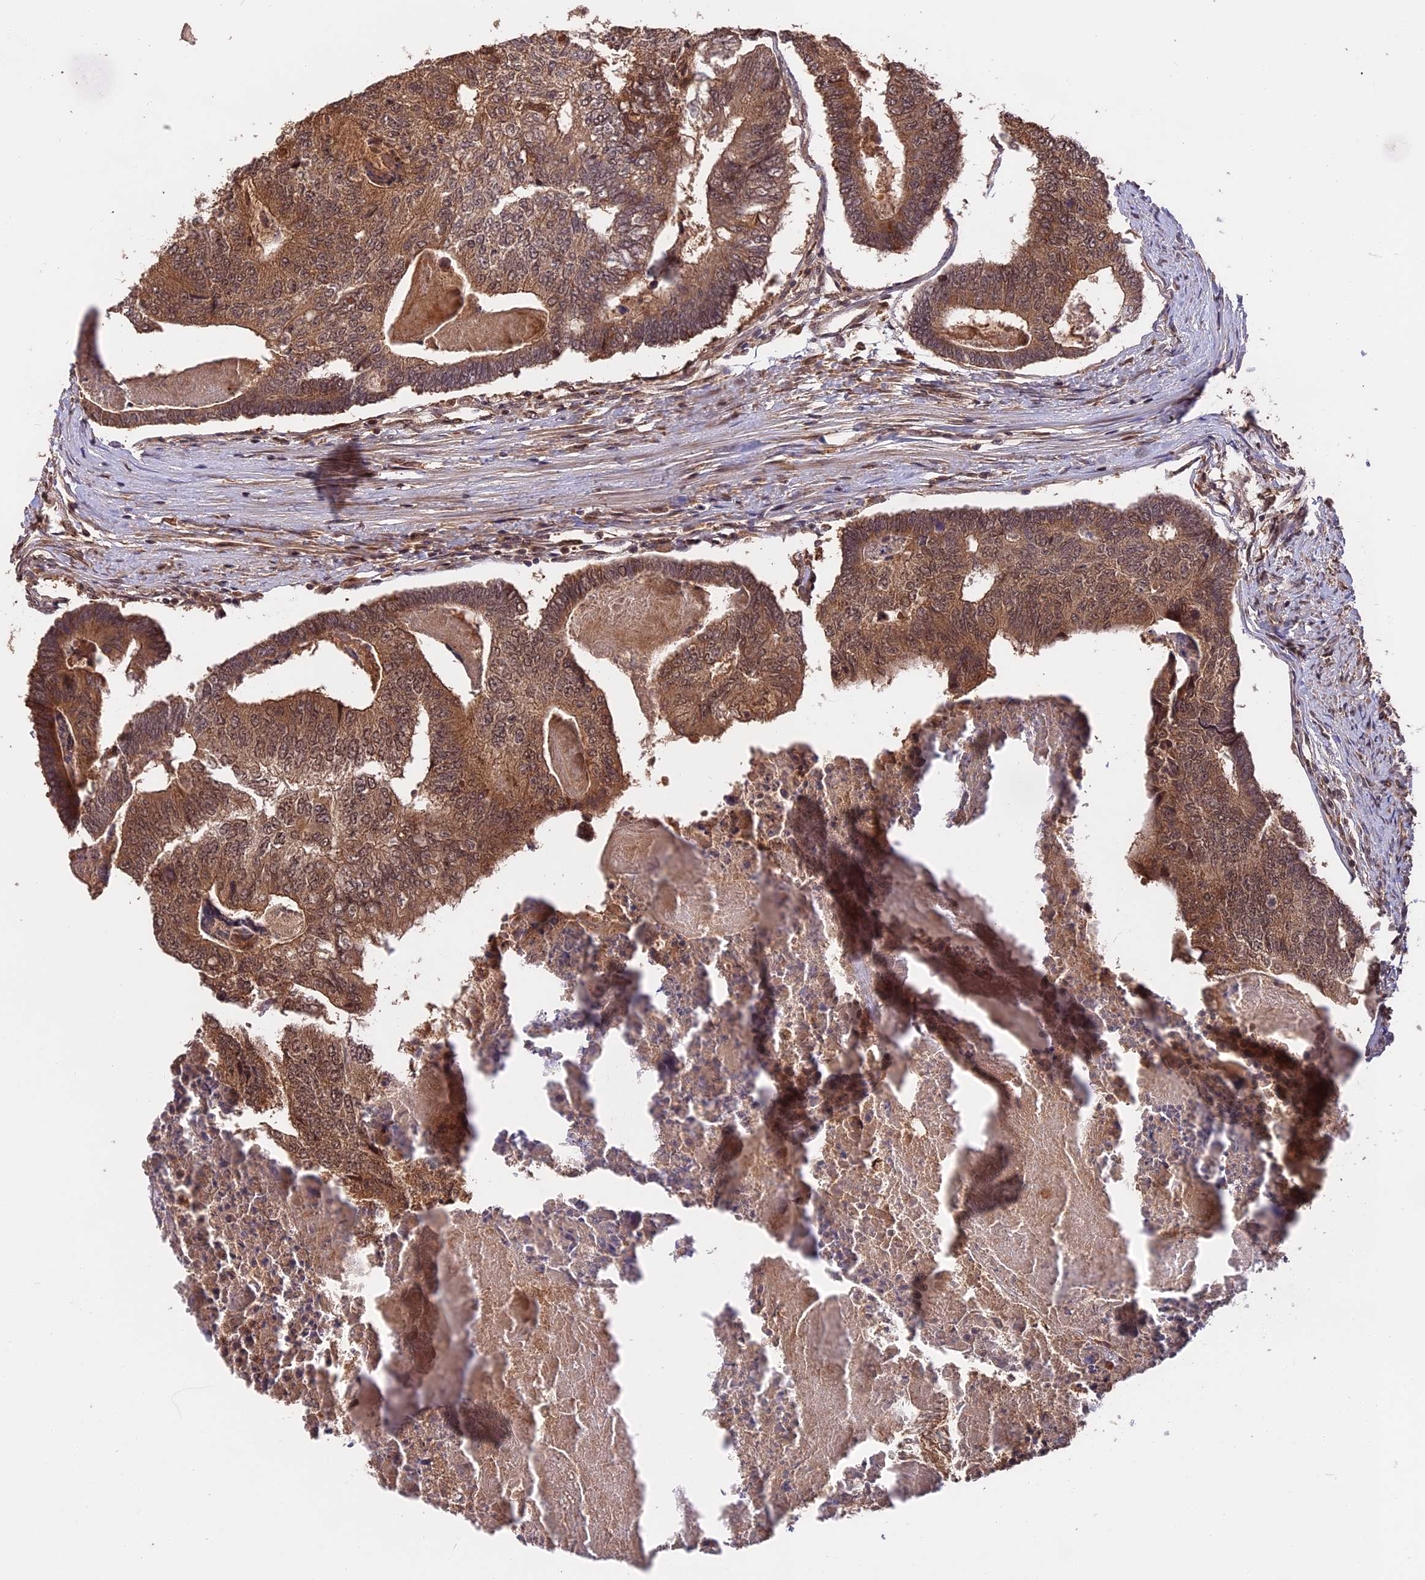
{"staining": {"intensity": "moderate", "quantity": ">75%", "location": "cytoplasmic/membranous,nuclear"}, "tissue": "colorectal cancer", "cell_type": "Tumor cells", "image_type": "cancer", "snomed": [{"axis": "morphology", "description": "Adenocarcinoma, NOS"}, {"axis": "topography", "description": "Colon"}], "caption": "This is a histology image of IHC staining of colorectal cancer, which shows moderate positivity in the cytoplasmic/membranous and nuclear of tumor cells.", "gene": "ESCO1", "patient": {"sex": "female", "age": 67}}